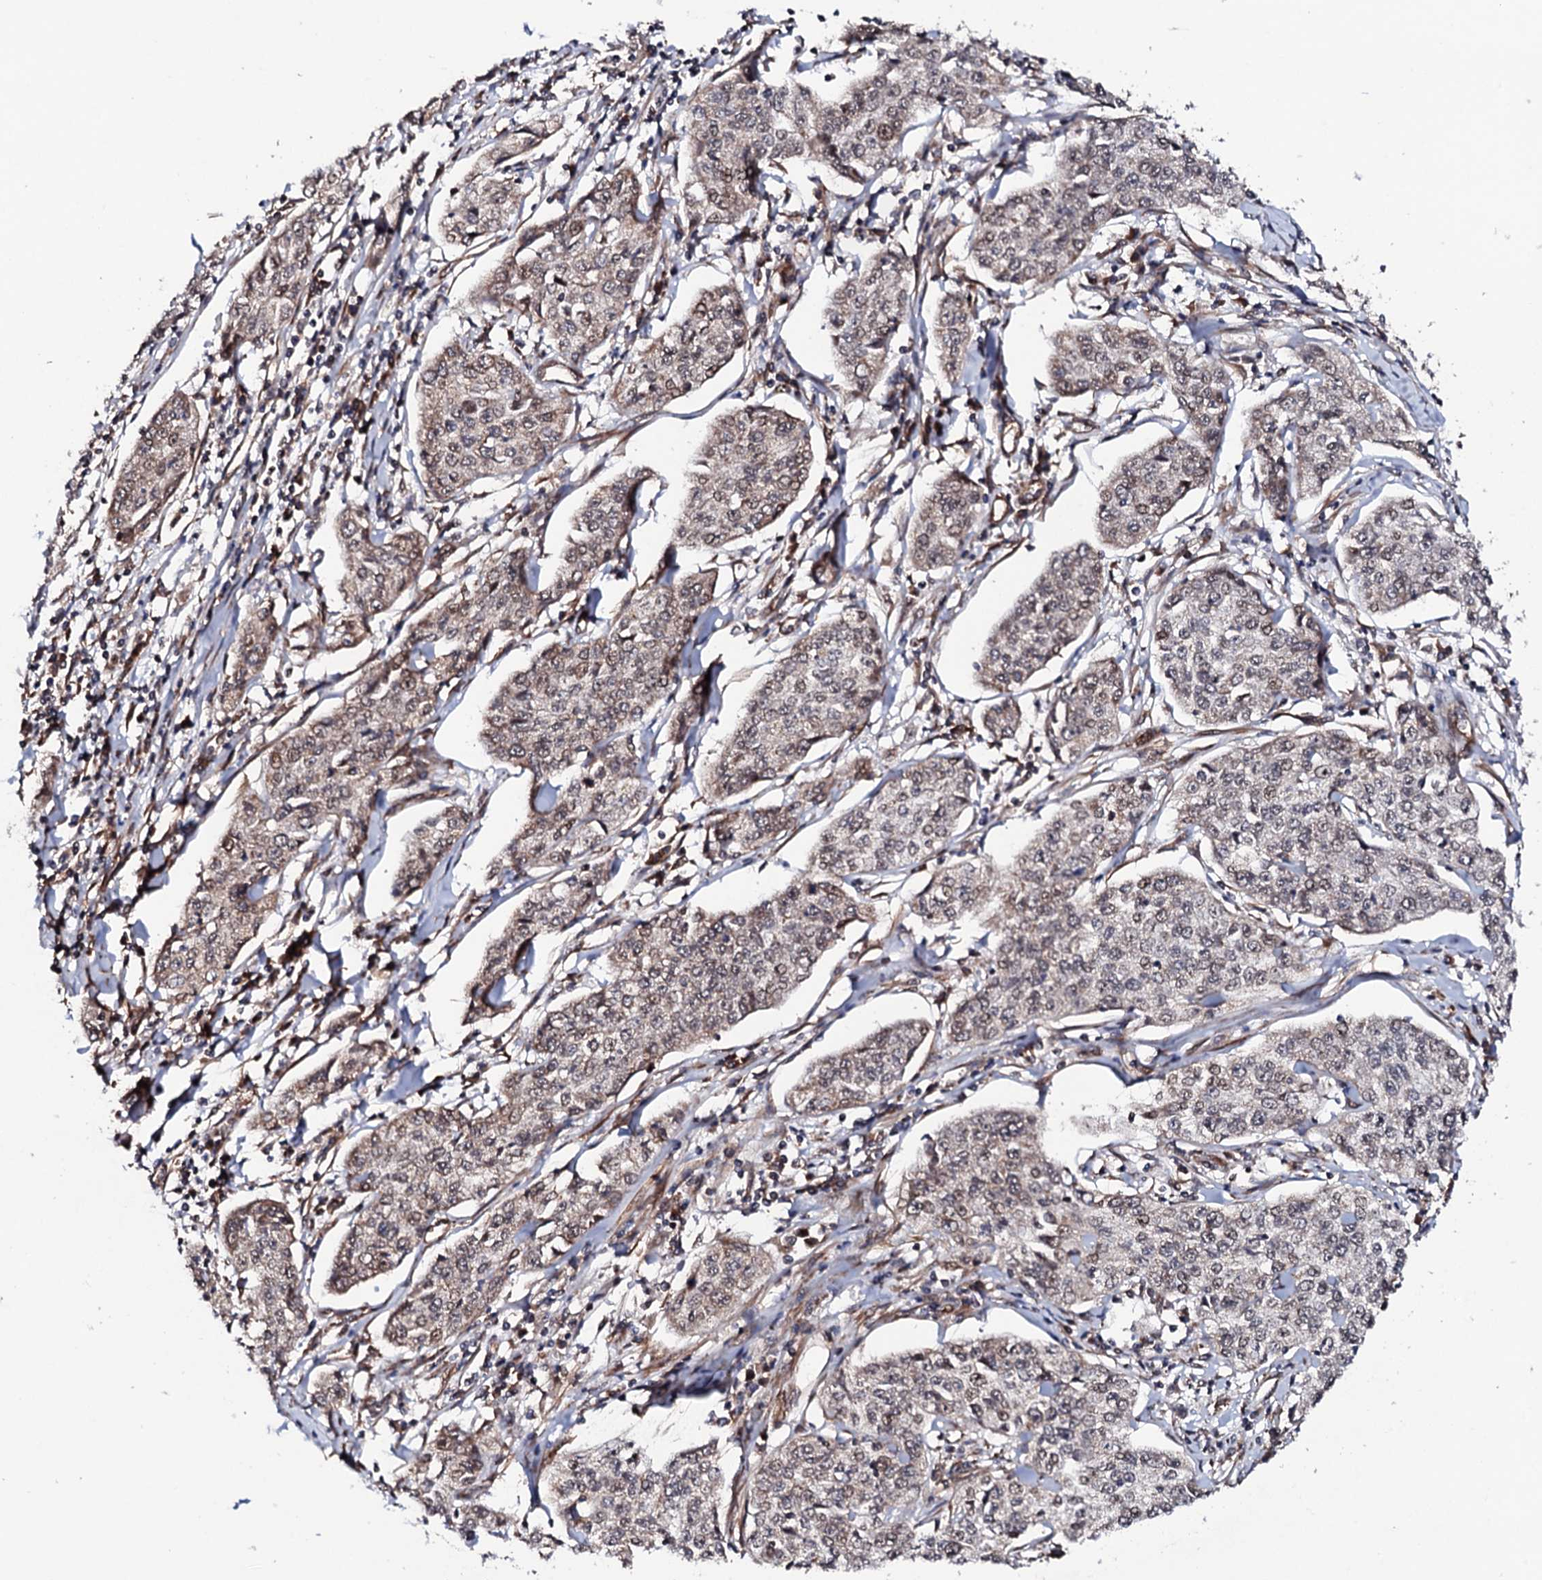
{"staining": {"intensity": "weak", "quantity": ">75%", "location": "cytoplasmic/membranous"}, "tissue": "cervical cancer", "cell_type": "Tumor cells", "image_type": "cancer", "snomed": [{"axis": "morphology", "description": "Squamous cell carcinoma, NOS"}, {"axis": "topography", "description": "Cervix"}], "caption": "Immunohistochemical staining of cervical cancer demonstrates low levels of weak cytoplasmic/membranous staining in approximately >75% of tumor cells.", "gene": "MTIF3", "patient": {"sex": "female", "age": 35}}